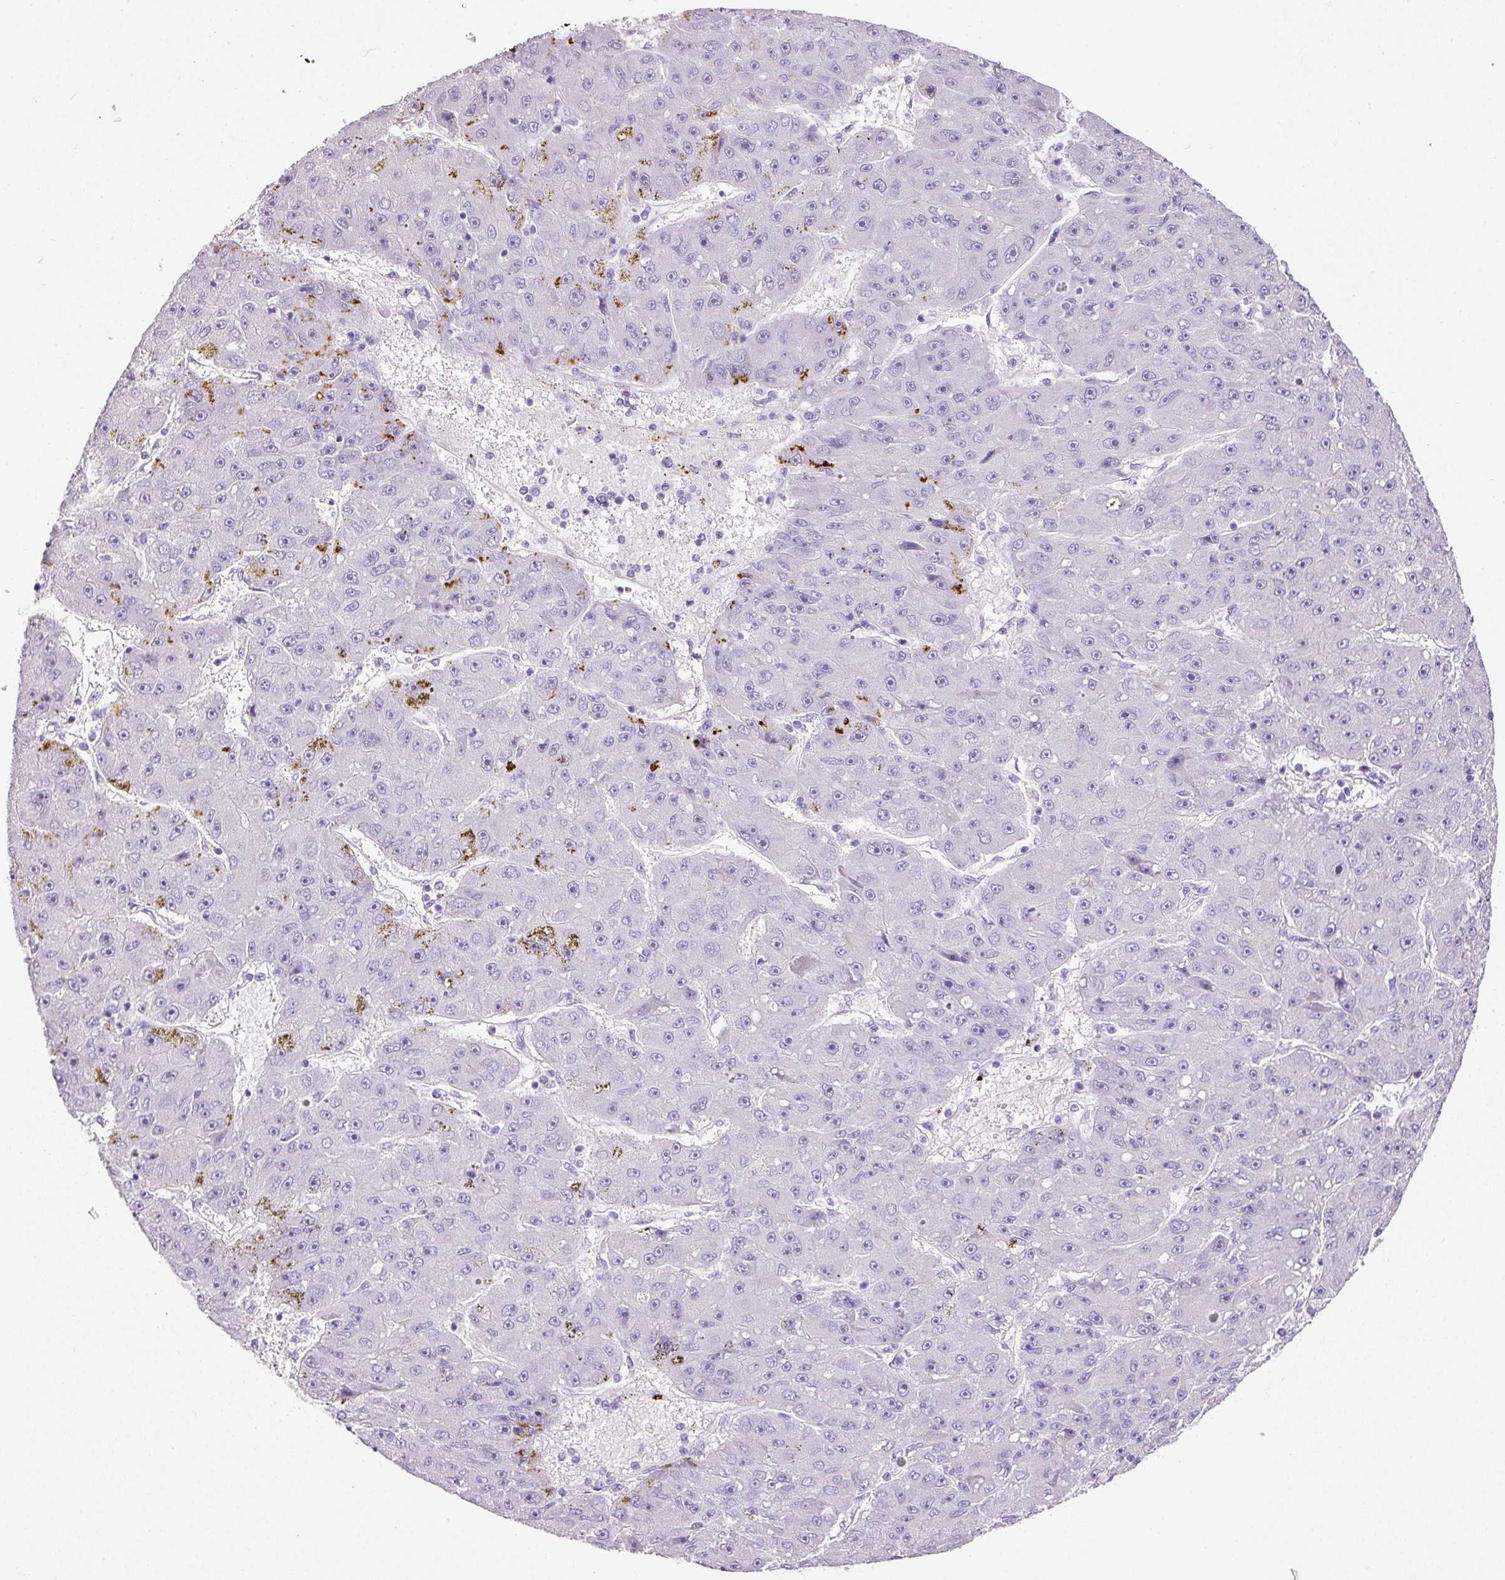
{"staining": {"intensity": "negative", "quantity": "none", "location": "none"}, "tissue": "liver cancer", "cell_type": "Tumor cells", "image_type": "cancer", "snomed": [{"axis": "morphology", "description": "Carcinoma, Hepatocellular, NOS"}, {"axis": "topography", "description": "Liver"}], "caption": "This is an immunohistochemistry photomicrograph of human liver cancer (hepatocellular carcinoma). There is no expression in tumor cells.", "gene": "BSND", "patient": {"sex": "male", "age": 67}}